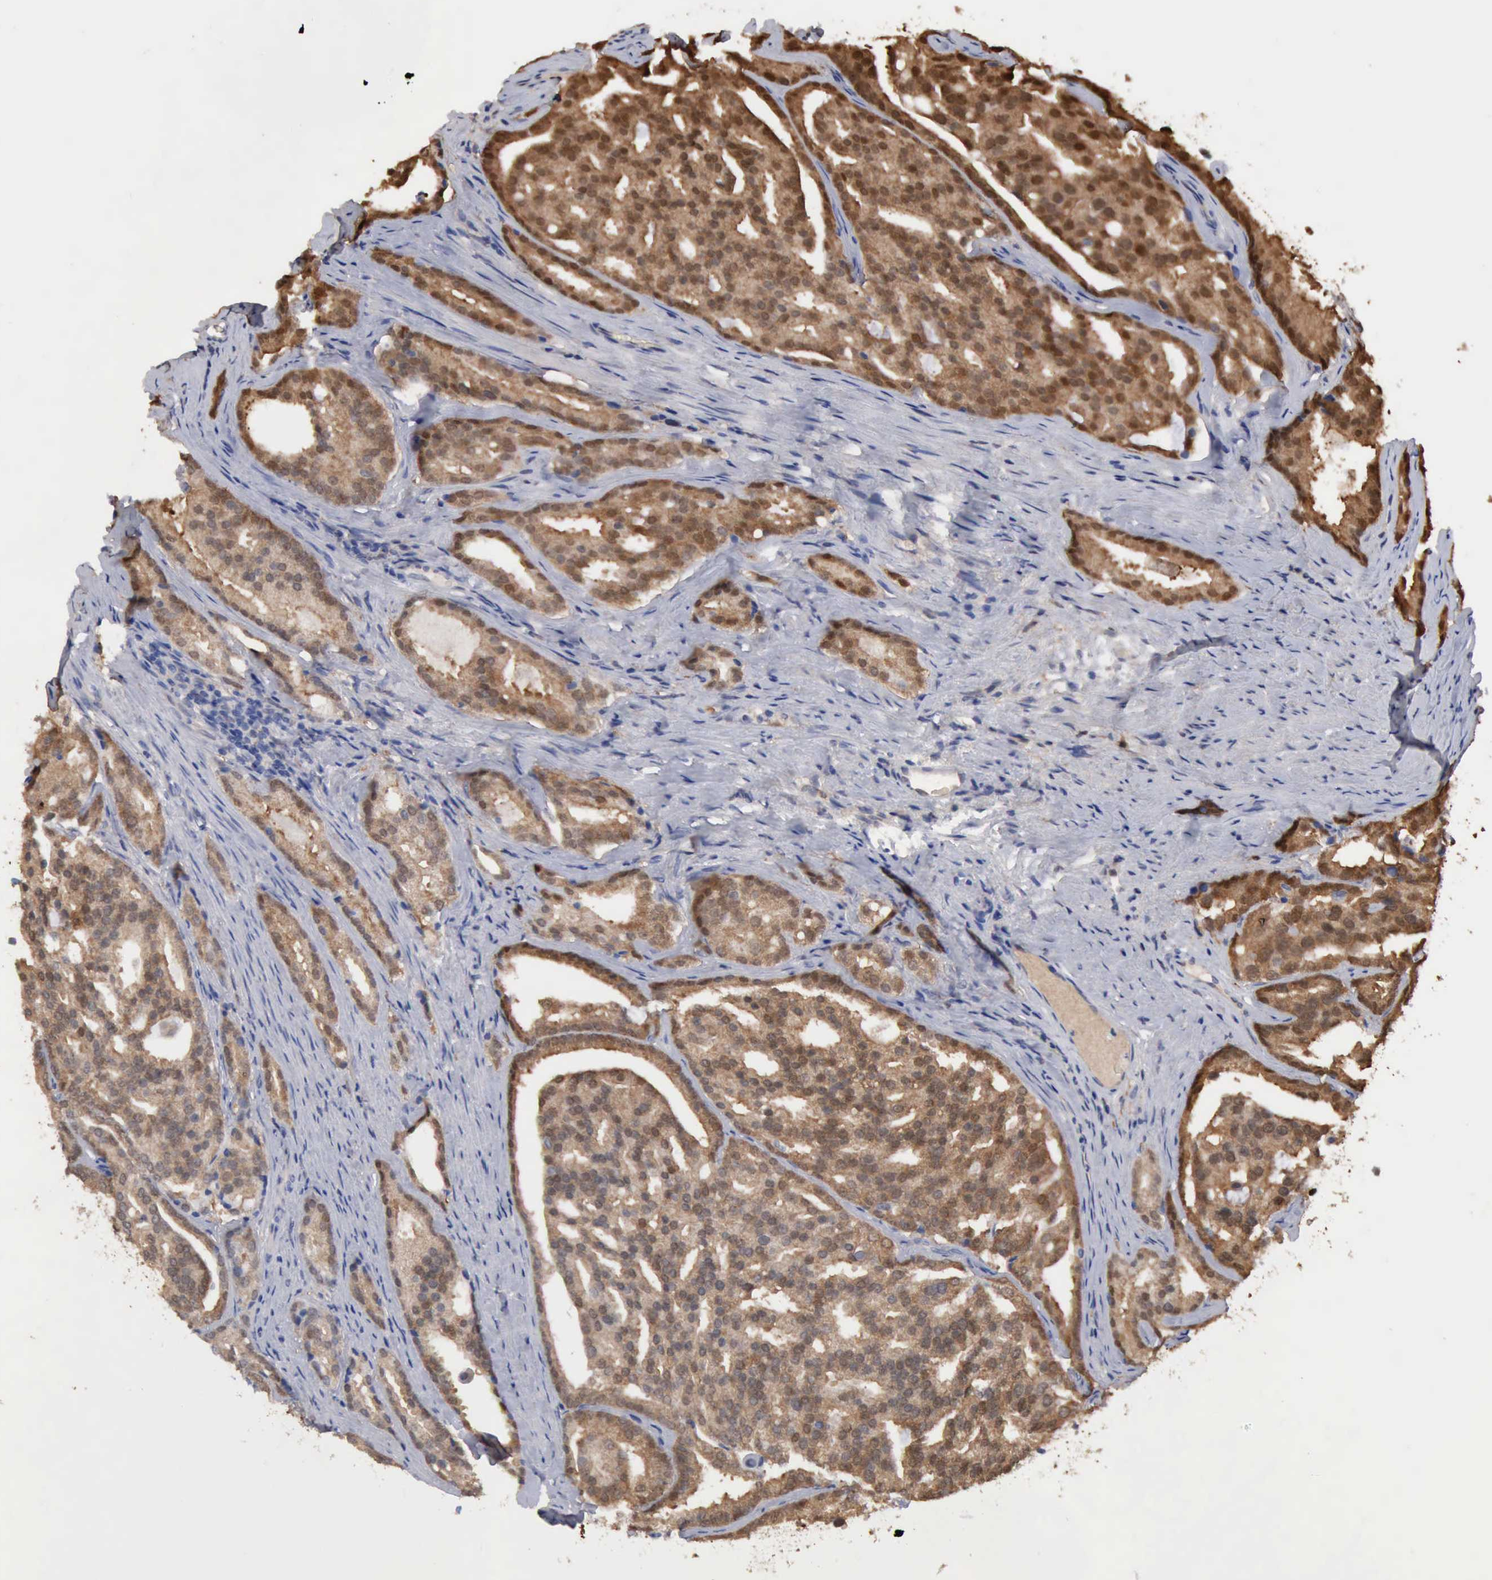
{"staining": {"intensity": "moderate", "quantity": ">75%", "location": "cytoplasmic/membranous,nuclear"}, "tissue": "prostate cancer", "cell_type": "Tumor cells", "image_type": "cancer", "snomed": [{"axis": "morphology", "description": "Adenocarcinoma, High grade"}, {"axis": "topography", "description": "Prostate"}], "caption": "This is an image of immunohistochemistry (IHC) staining of high-grade adenocarcinoma (prostate), which shows moderate staining in the cytoplasmic/membranous and nuclear of tumor cells.", "gene": "PTGR2", "patient": {"sex": "male", "age": 64}}